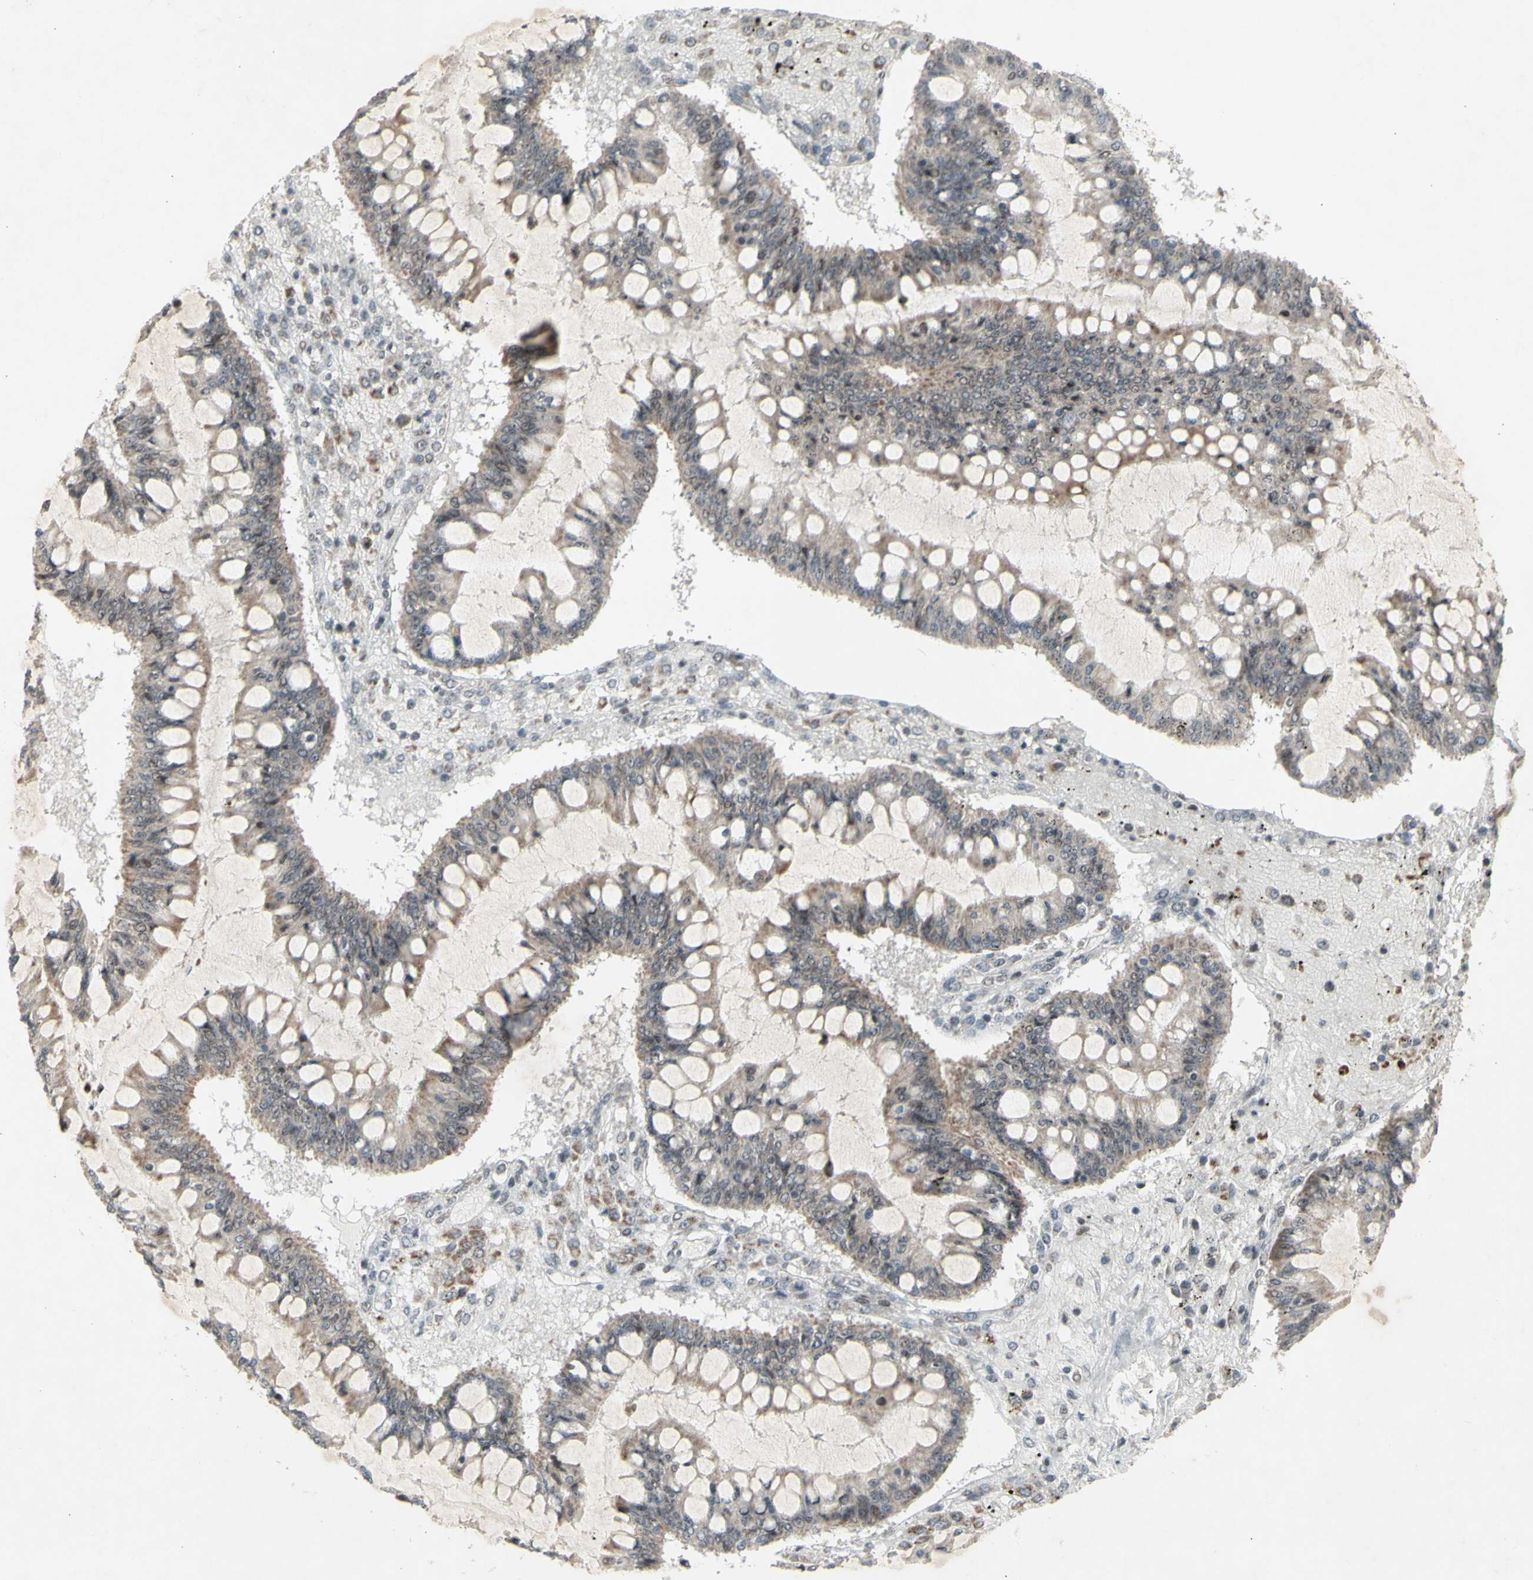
{"staining": {"intensity": "weak", "quantity": ">75%", "location": "cytoplasmic/membranous"}, "tissue": "ovarian cancer", "cell_type": "Tumor cells", "image_type": "cancer", "snomed": [{"axis": "morphology", "description": "Cystadenocarcinoma, mucinous, NOS"}, {"axis": "topography", "description": "Ovary"}], "caption": "Immunohistochemistry (IHC) (DAB (3,3'-diaminobenzidine)) staining of ovarian cancer displays weak cytoplasmic/membranous protein positivity in about >75% of tumor cells.", "gene": "CENPB", "patient": {"sex": "female", "age": 73}}